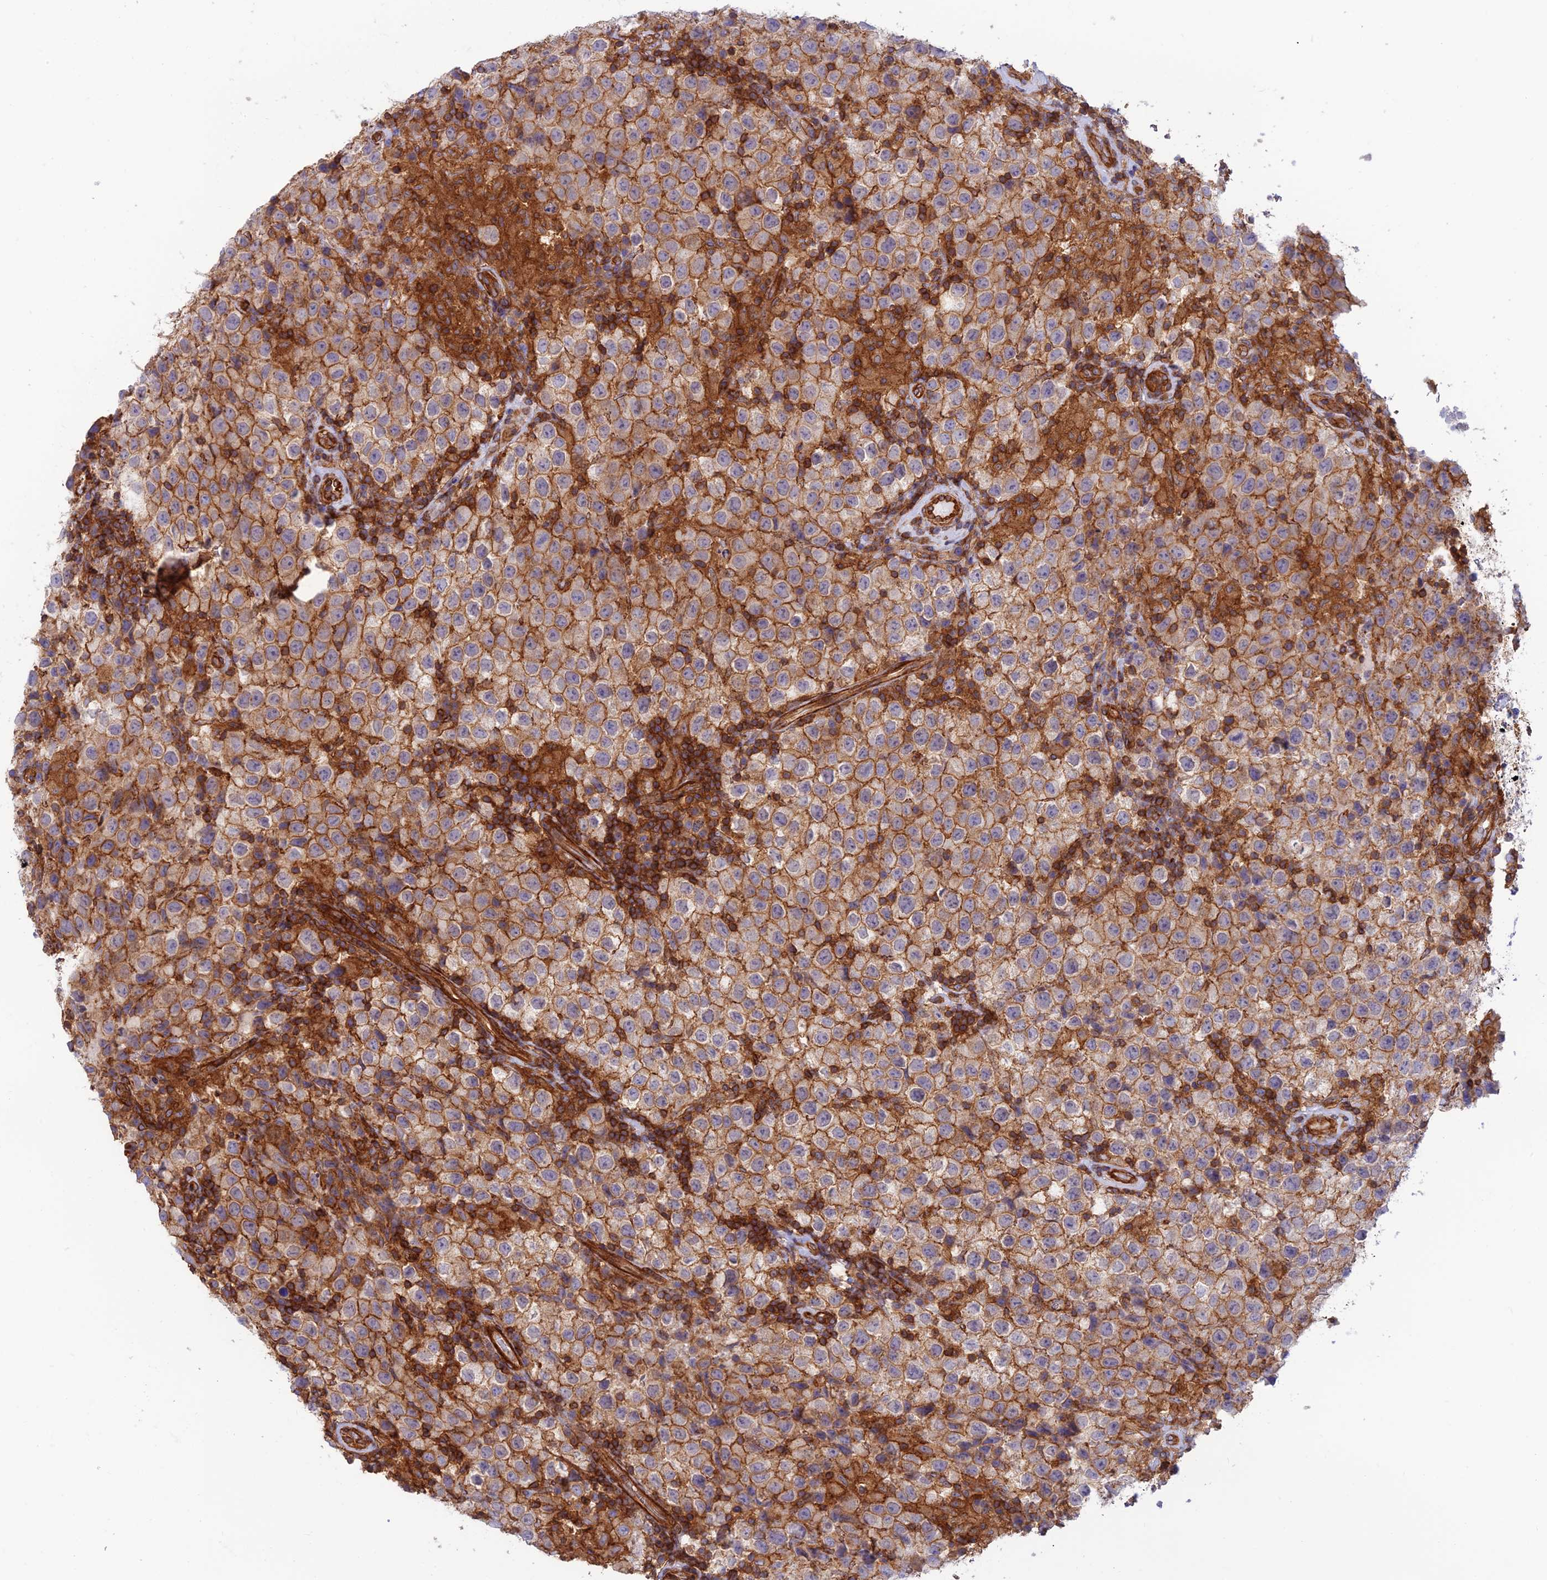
{"staining": {"intensity": "moderate", "quantity": ">75%", "location": "cytoplasmic/membranous"}, "tissue": "testis cancer", "cell_type": "Tumor cells", "image_type": "cancer", "snomed": [{"axis": "morphology", "description": "Seminoma, NOS"}, {"axis": "morphology", "description": "Carcinoma, Embryonal, NOS"}, {"axis": "topography", "description": "Testis"}], "caption": "Testis cancer stained with a protein marker exhibits moderate staining in tumor cells.", "gene": "PPP1R12C", "patient": {"sex": "male", "age": 41}}